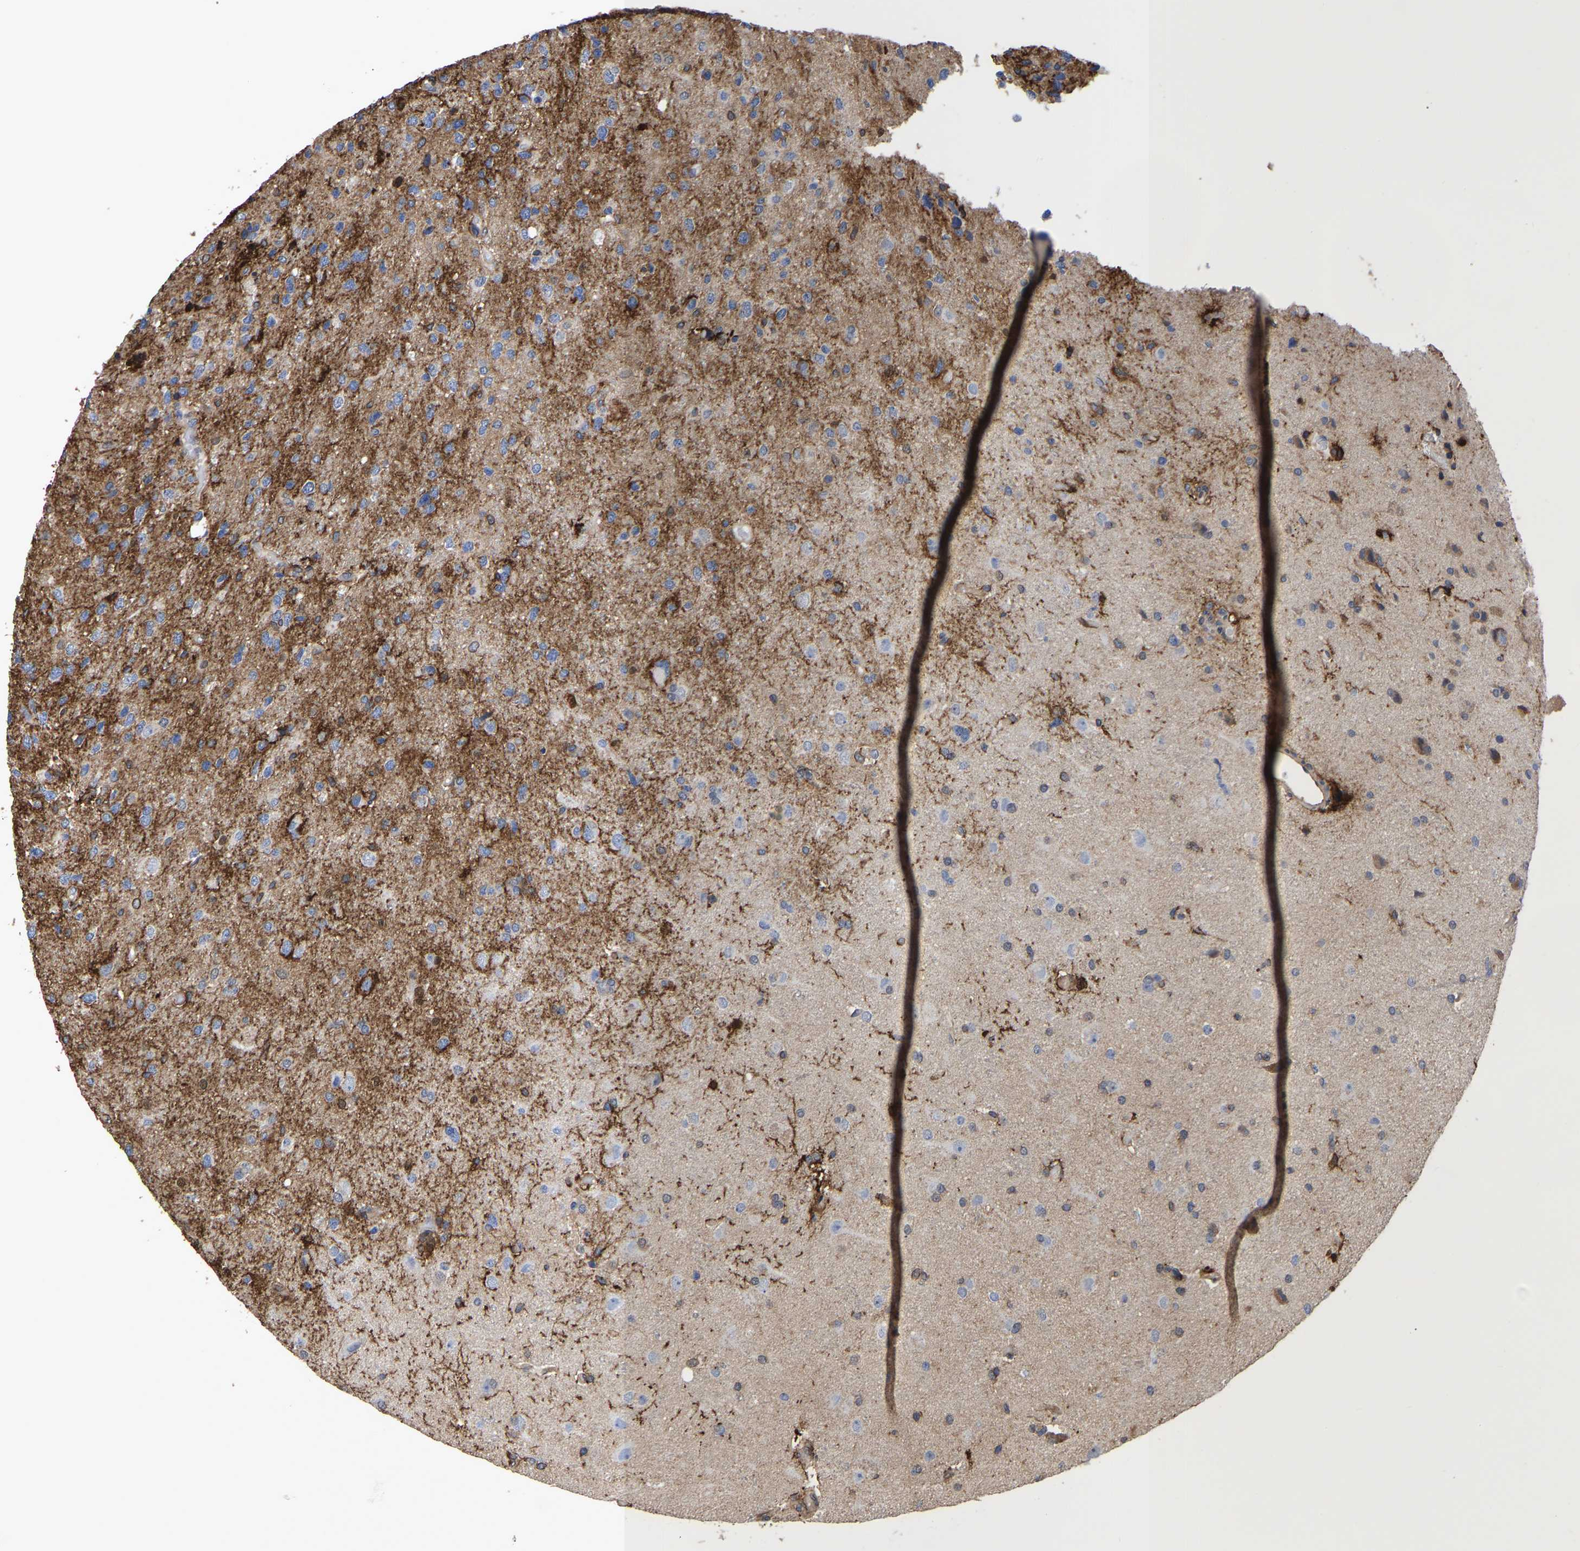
{"staining": {"intensity": "negative", "quantity": "none", "location": "none"}, "tissue": "glioma", "cell_type": "Tumor cells", "image_type": "cancer", "snomed": [{"axis": "morphology", "description": "Glioma, malignant, High grade"}, {"axis": "topography", "description": "Brain"}], "caption": "Malignant high-grade glioma stained for a protein using immunohistochemistry (IHC) demonstrates no expression tumor cells.", "gene": "LIF", "patient": {"sex": "female", "age": 58}}